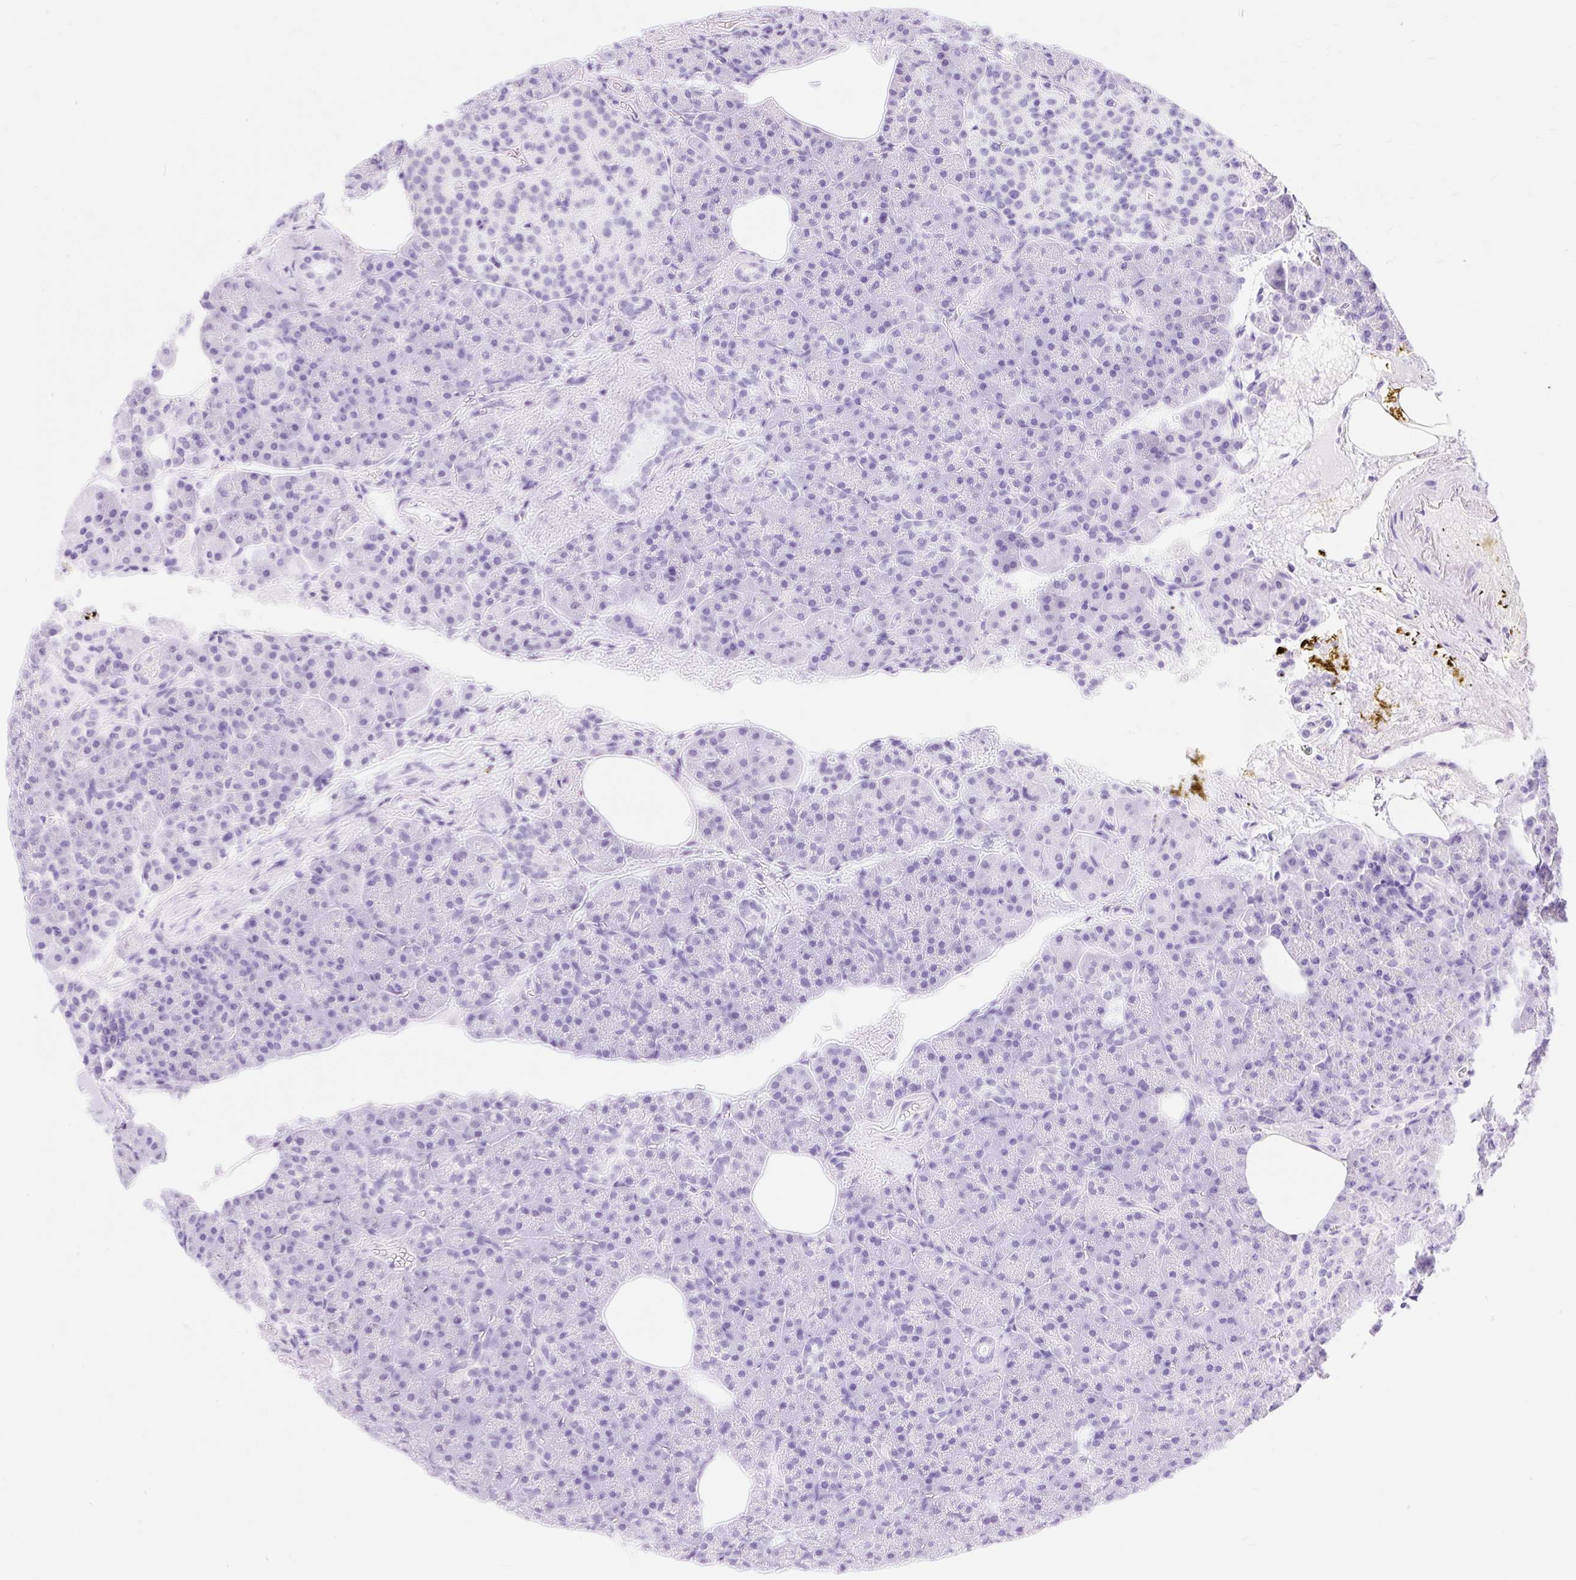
{"staining": {"intensity": "negative", "quantity": "none", "location": "none"}, "tissue": "pancreas", "cell_type": "Exocrine glandular cells", "image_type": "normal", "snomed": [{"axis": "morphology", "description": "Normal tissue, NOS"}, {"axis": "topography", "description": "Pancreas"}], "caption": "High power microscopy histopathology image of an immunohistochemistry (IHC) image of benign pancreas, revealing no significant positivity in exocrine glandular cells.", "gene": "MBP", "patient": {"sex": "female", "age": 74}}